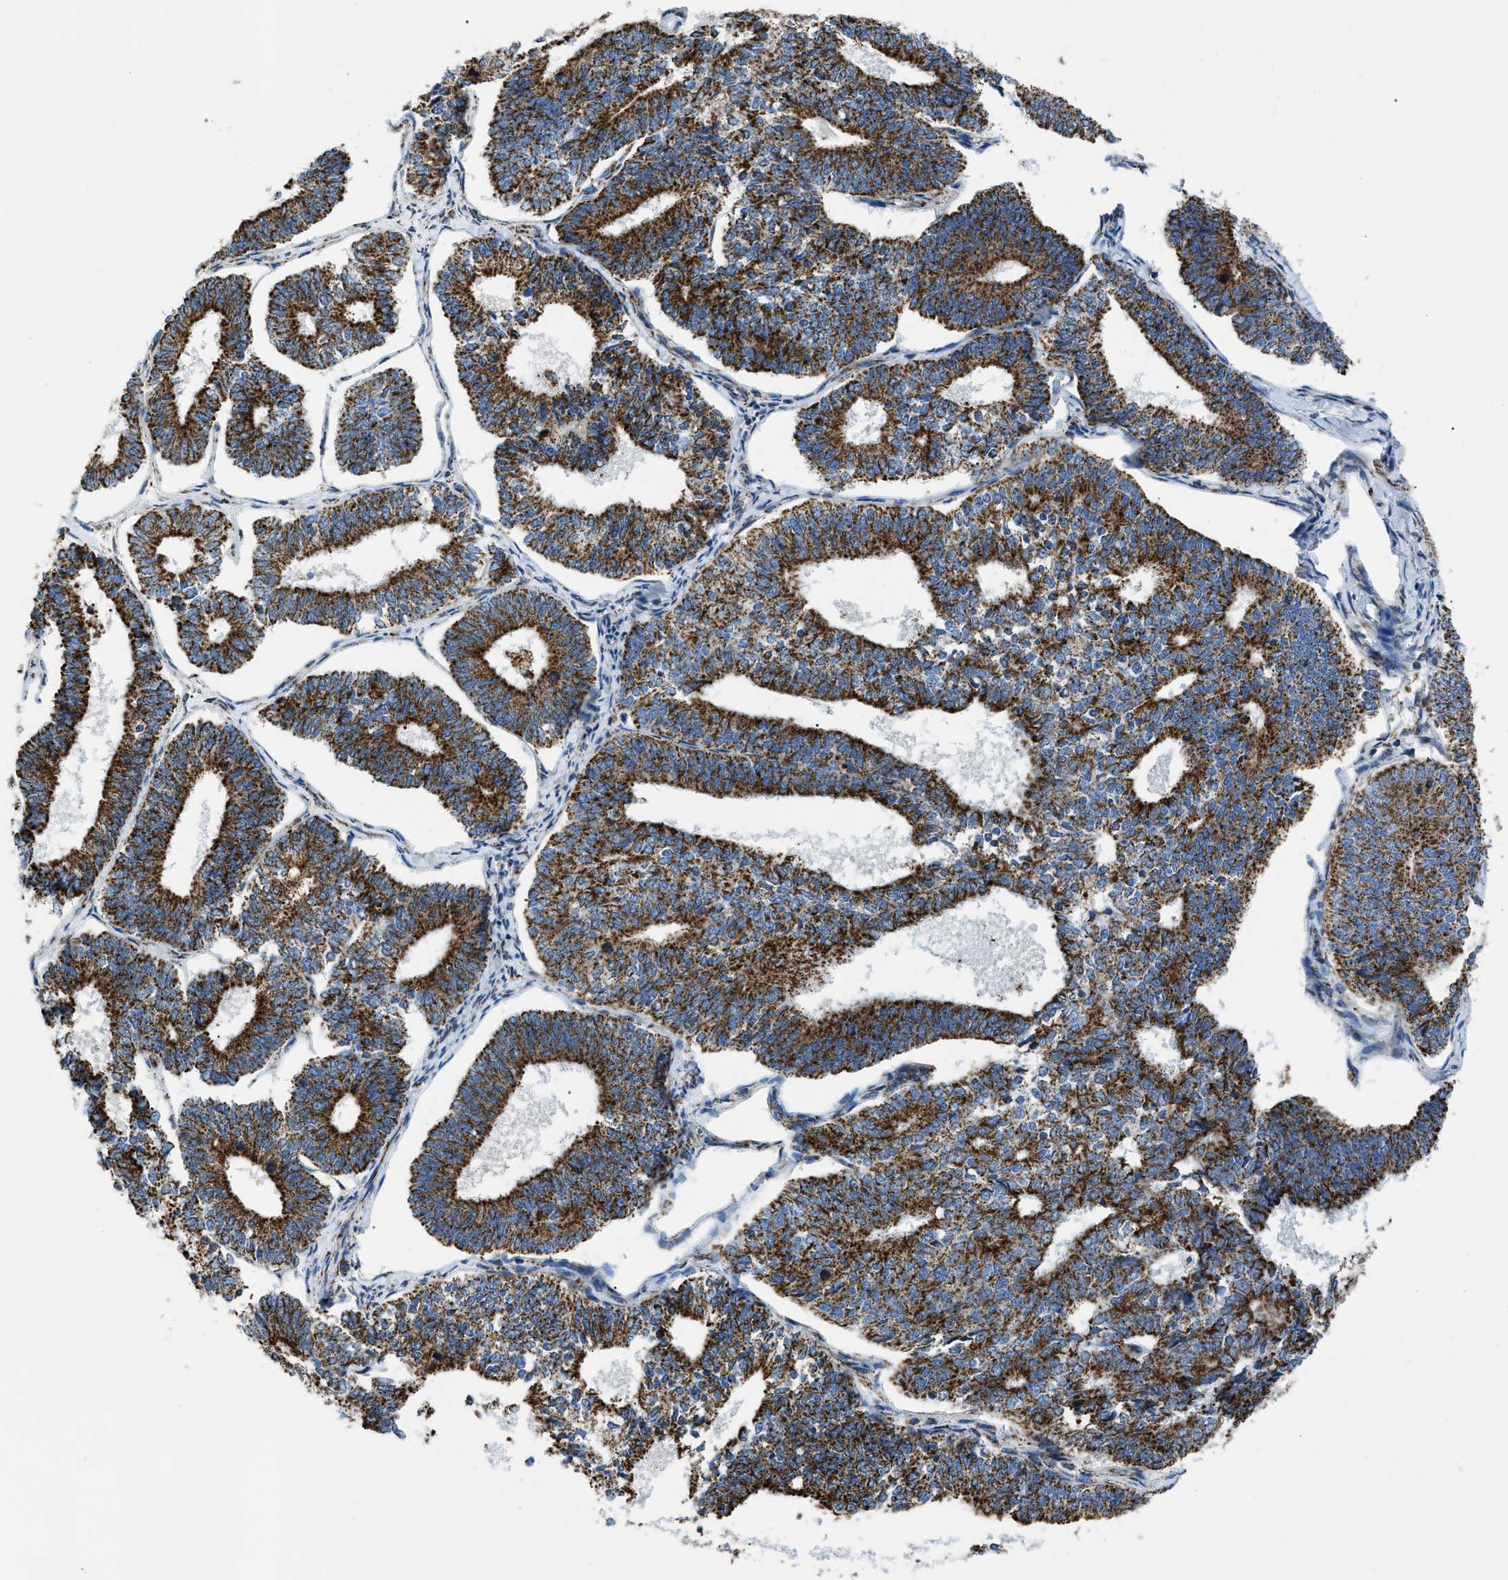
{"staining": {"intensity": "strong", "quantity": ">75%", "location": "cytoplasmic/membranous"}, "tissue": "endometrial cancer", "cell_type": "Tumor cells", "image_type": "cancer", "snomed": [{"axis": "morphology", "description": "Adenocarcinoma, NOS"}, {"axis": "topography", "description": "Endometrium"}], "caption": "A brown stain shows strong cytoplasmic/membranous expression of a protein in endometrial adenocarcinoma tumor cells.", "gene": "PHB2", "patient": {"sex": "female", "age": 70}}